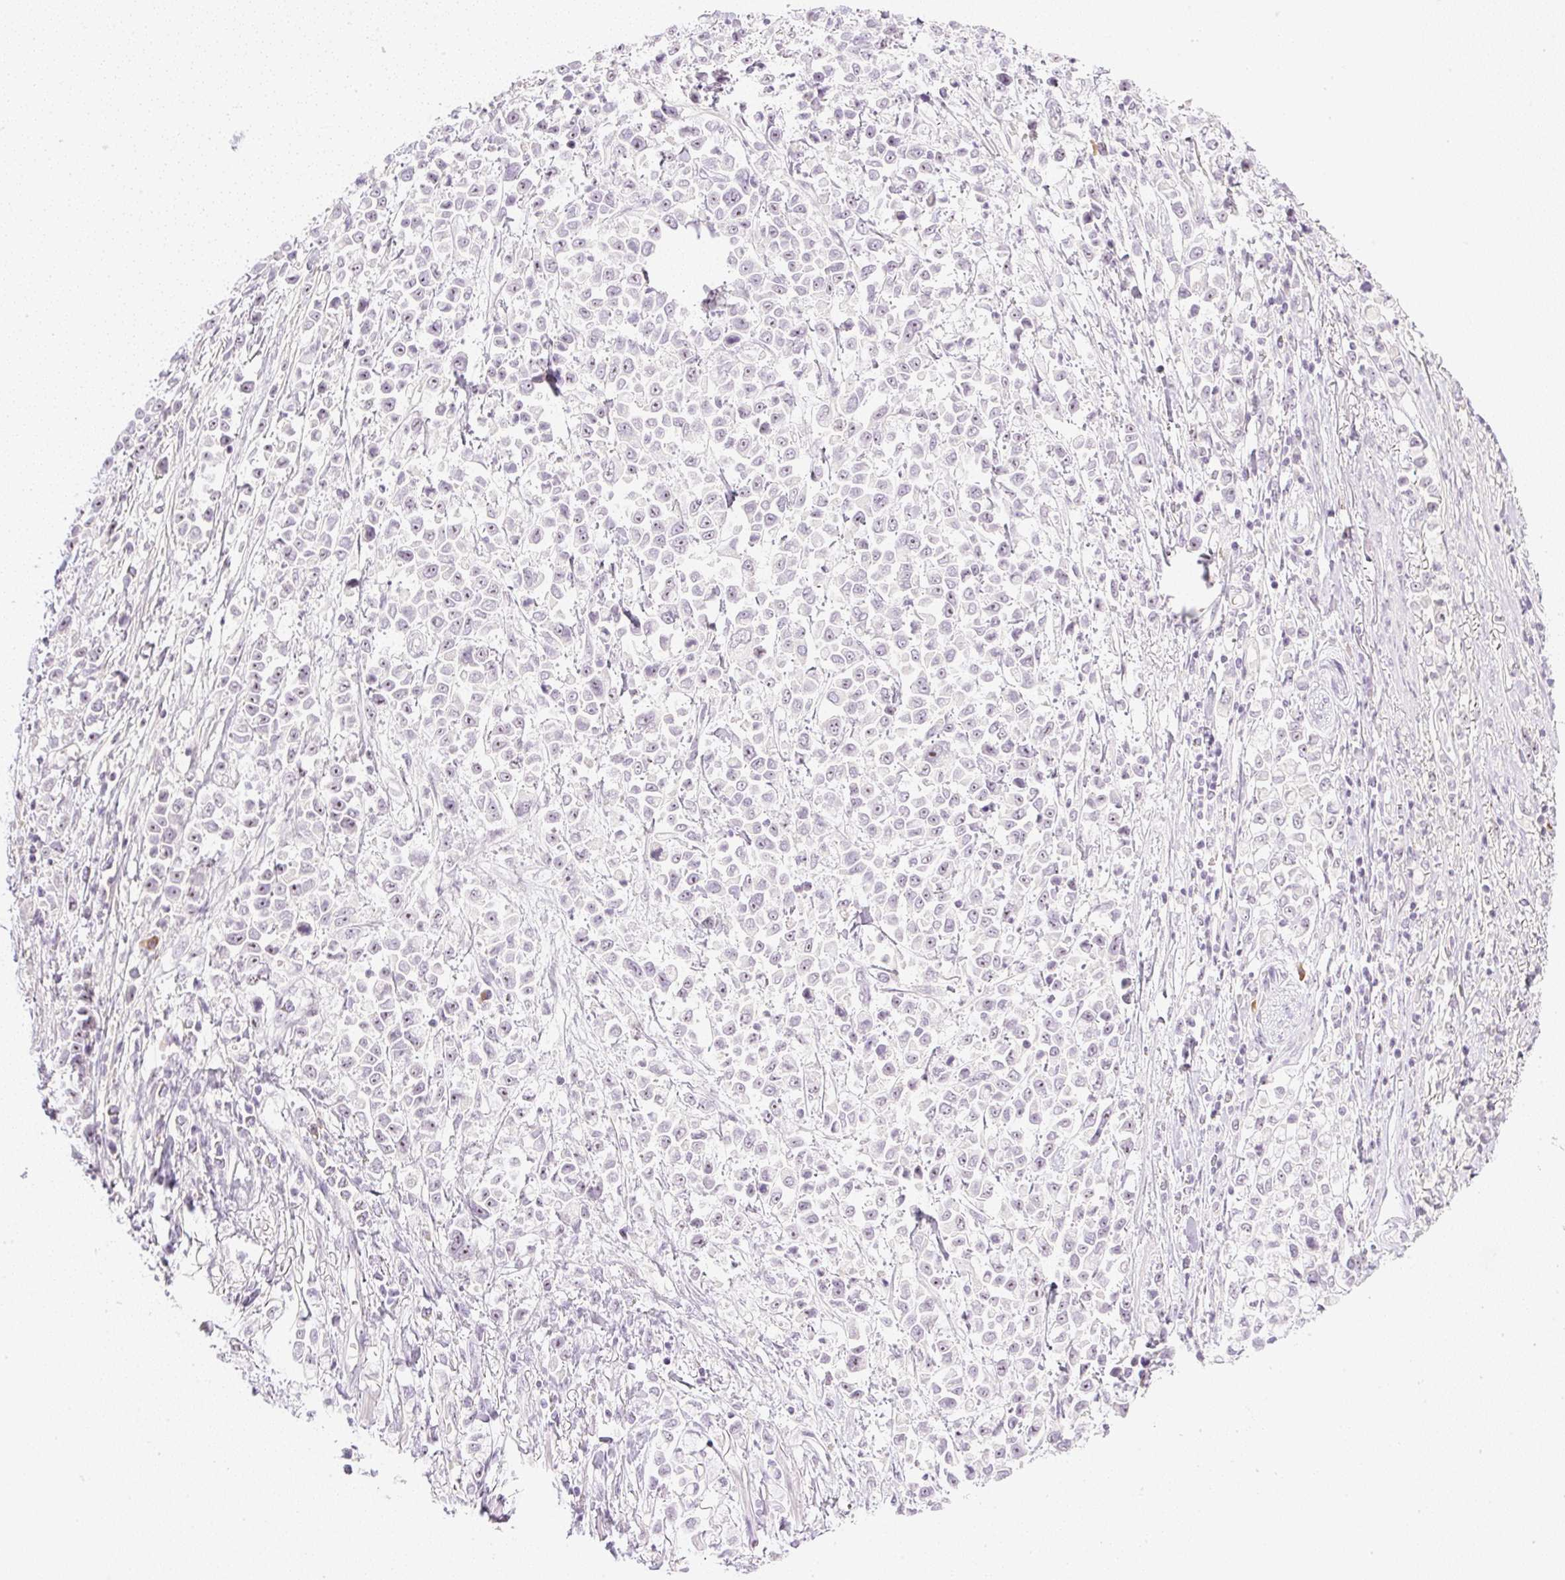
{"staining": {"intensity": "weak", "quantity": "<25%", "location": "nuclear"}, "tissue": "stomach cancer", "cell_type": "Tumor cells", "image_type": "cancer", "snomed": [{"axis": "morphology", "description": "Adenocarcinoma, NOS"}, {"axis": "topography", "description": "Stomach"}], "caption": "Tumor cells show no significant positivity in stomach adenocarcinoma.", "gene": "AAR2", "patient": {"sex": "female", "age": 81}}